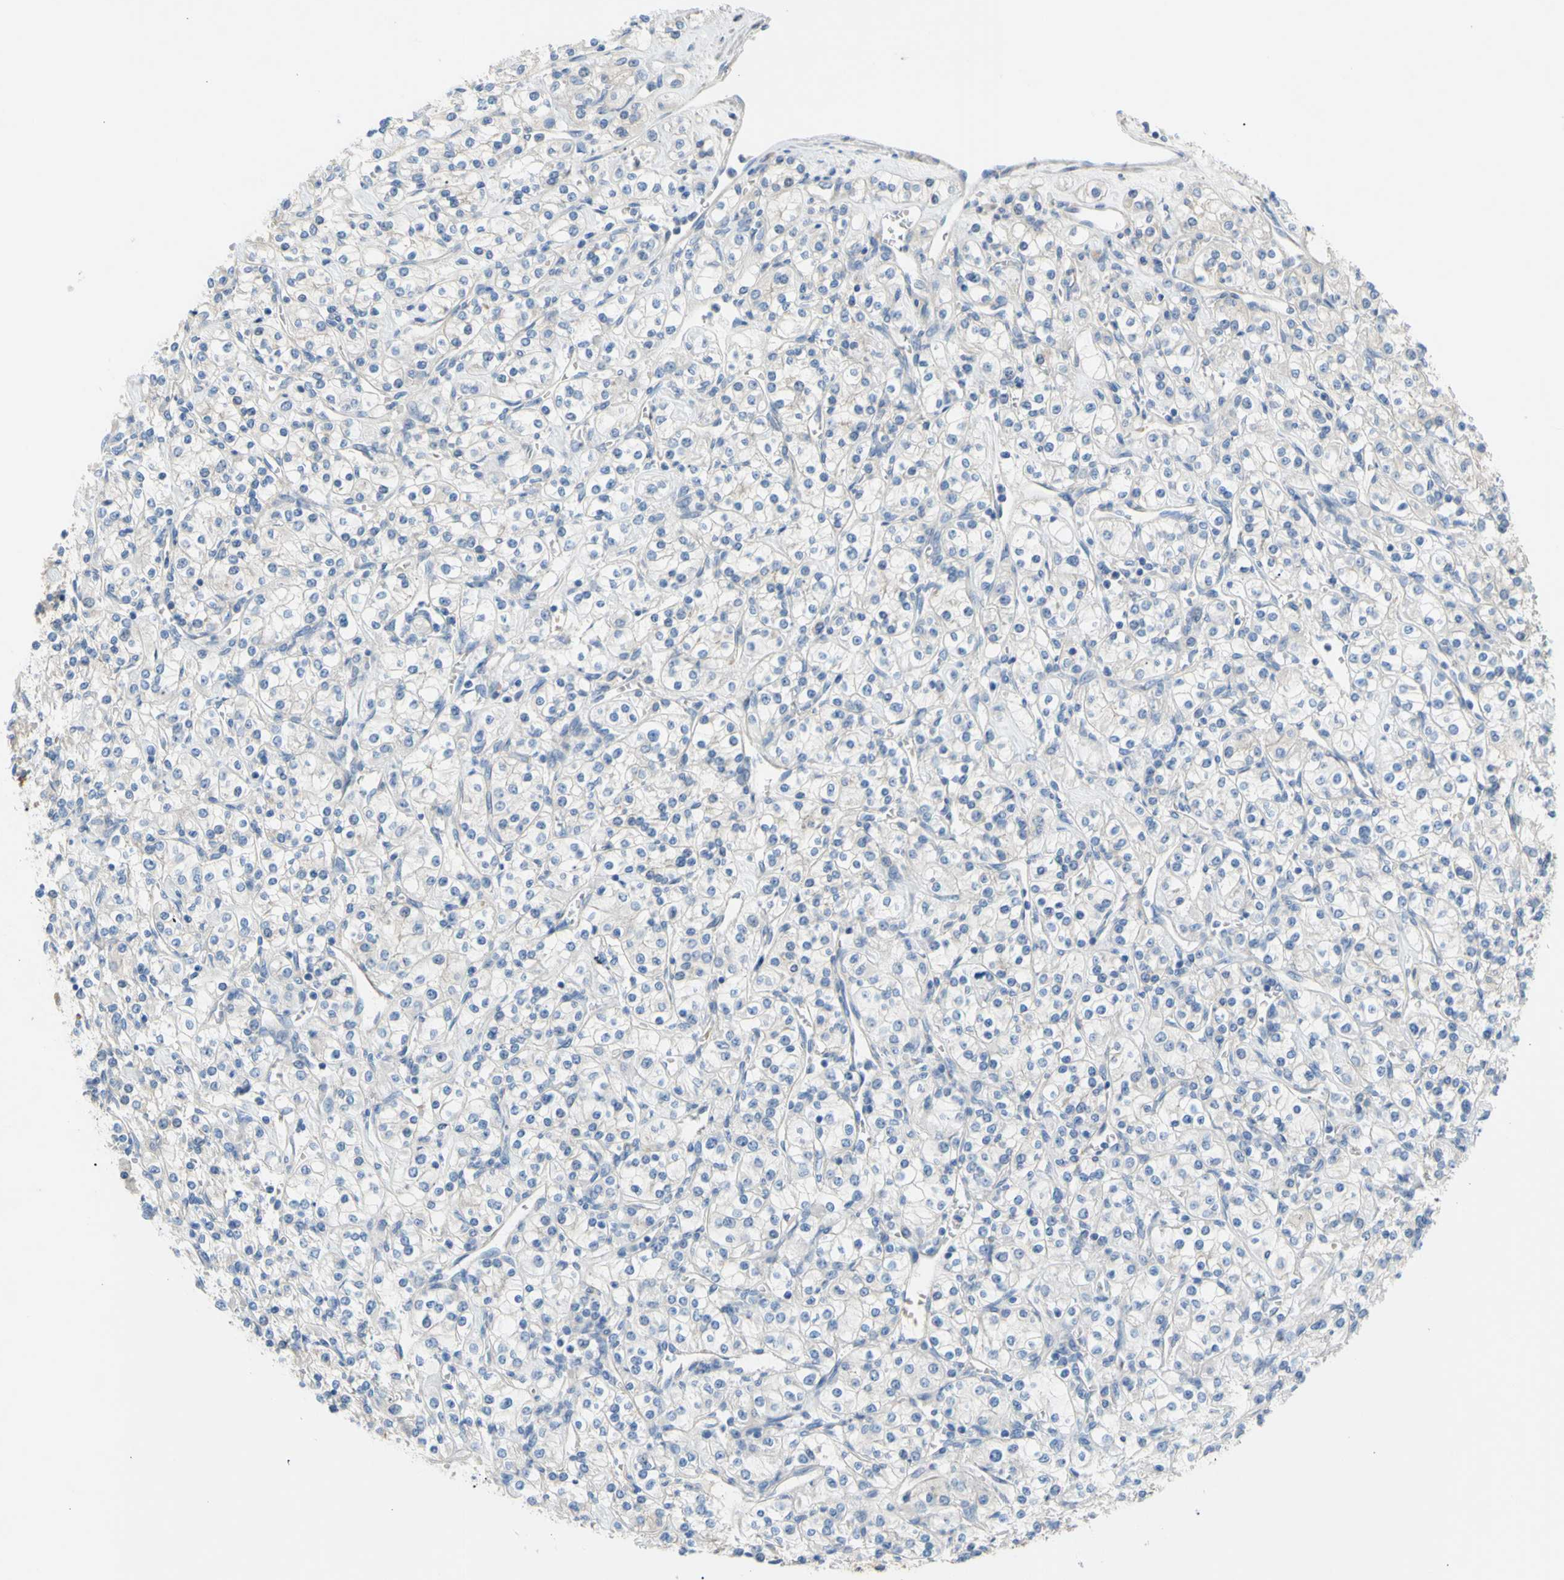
{"staining": {"intensity": "negative", "quantity": "none", "location": "none"}, "tissue": "renal cancer", "cell_type": "Tumor cells", "image_type": "cancer", "snomed": [{"axis": "morphology", "description": "Adenocarcinoma, NOS"}, {"axis": "topography", "description": "Kidney"}], "caption": "A photomicrograph of human renal cancer (adenocarcinoma) is negative for staining in tumor cells. (Stains: DAB IHC with hematoxylin counter stain, Microscopy: brightfield microscopy at high magnification).", "gene": "TMEM59L", "patient": {"sex": "male", "age": 77}}